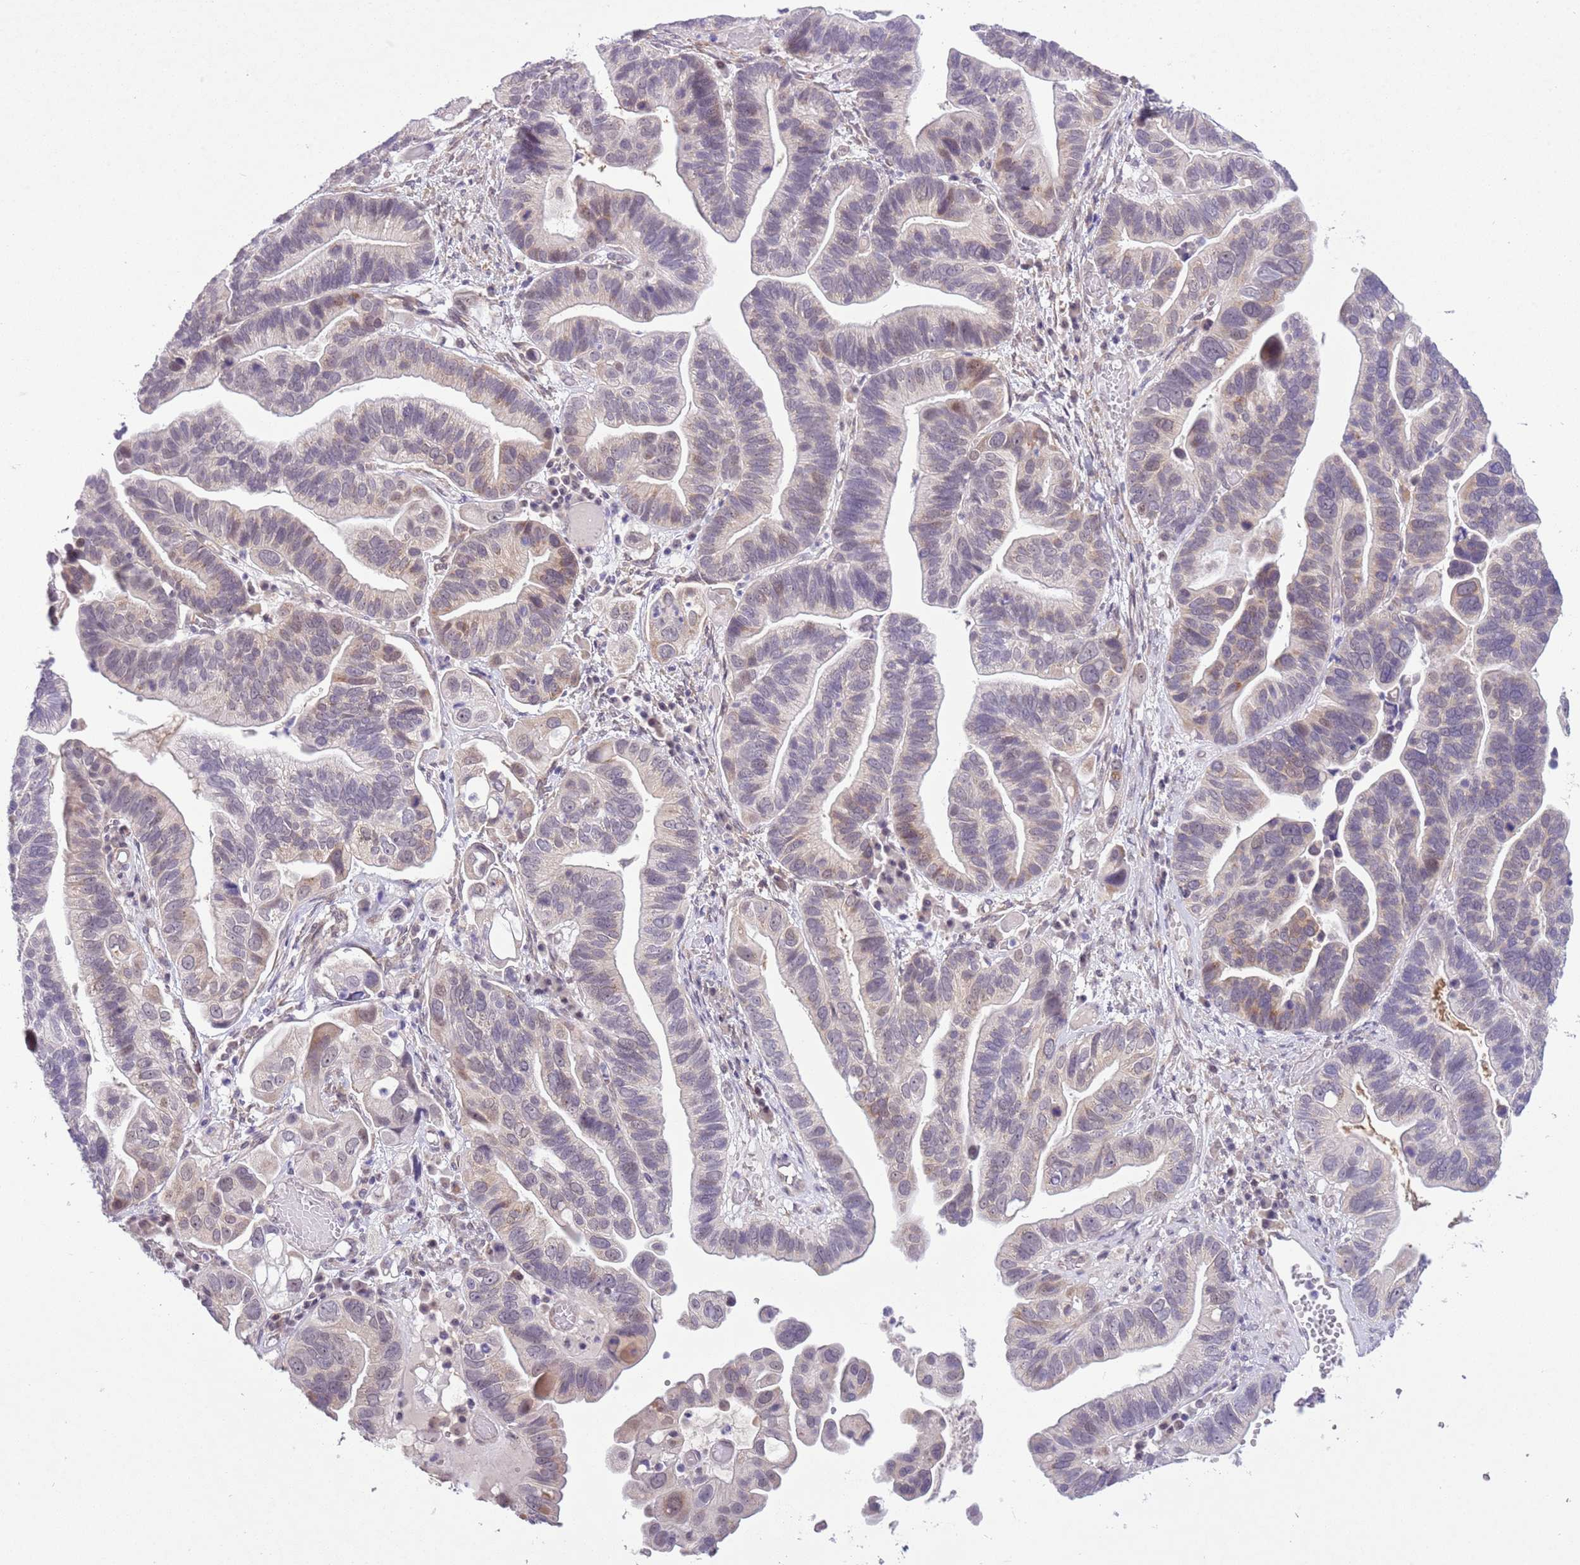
{"staining": {"intensity": "weak", "quantity": "<25%", "location": "cytoplasmic/membranous"}, "tissue": "ovarian cancer", "cell_type": "Tumor cells", "image_type": "cancer", "snomed": [{"axis": "morphology", "description": "Cystadenocarcinoma, serous, NOS"}, {"axis": "topography", "description": "Ovary"}], "caption": "Immunohistochemistry of human ovarian cancer (serous cystadenocarcinoma) displays no expression in tumor cells.", "gene": "FAM120C", "patient": {"sex": "female", "age": 56}}